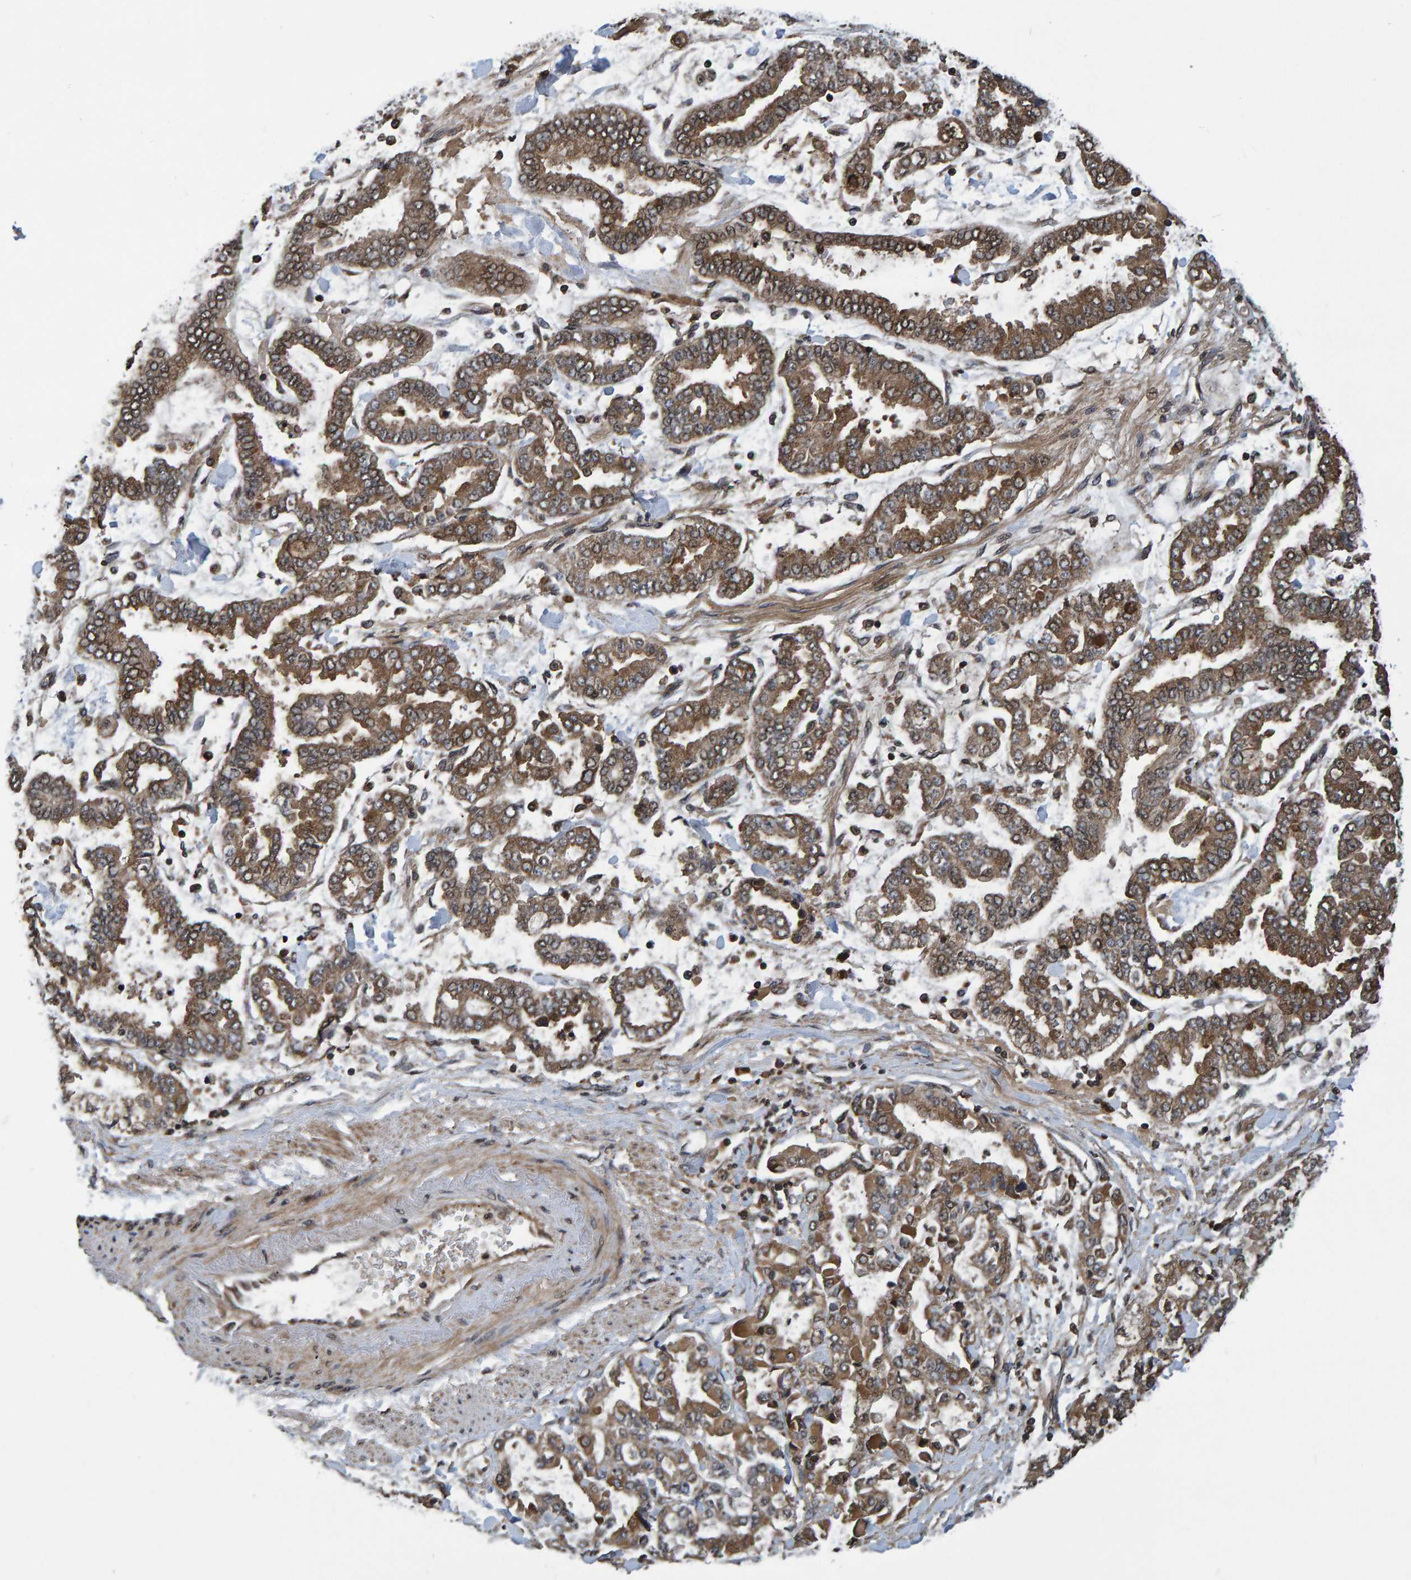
{"staining": {"intensity": "moderate", "quantity": ">75%", "location": "cytoplasmic/membranous"}, "tissue": "stomach cancer", "cell_type": "Tumor cells", "image_type": "cancer", "snomed": [{"axis": "morphology", "description": "Normal tissue, NOS"}, {"axis": "morphology", "description": "Adenocarcinoma, NOS"}, {"axis": "topography", "description": "Stomach, upper"}, {"axis": "topography", "description": "Stomach"}], "caption": "This is an image of IHC staining of stomach adenocarcinoma, which shows moderate staining in the cytoplasmic/membranous of tumor cells.", "gene": "GAB2", "patient": {"sex": "male", "age": 76}}